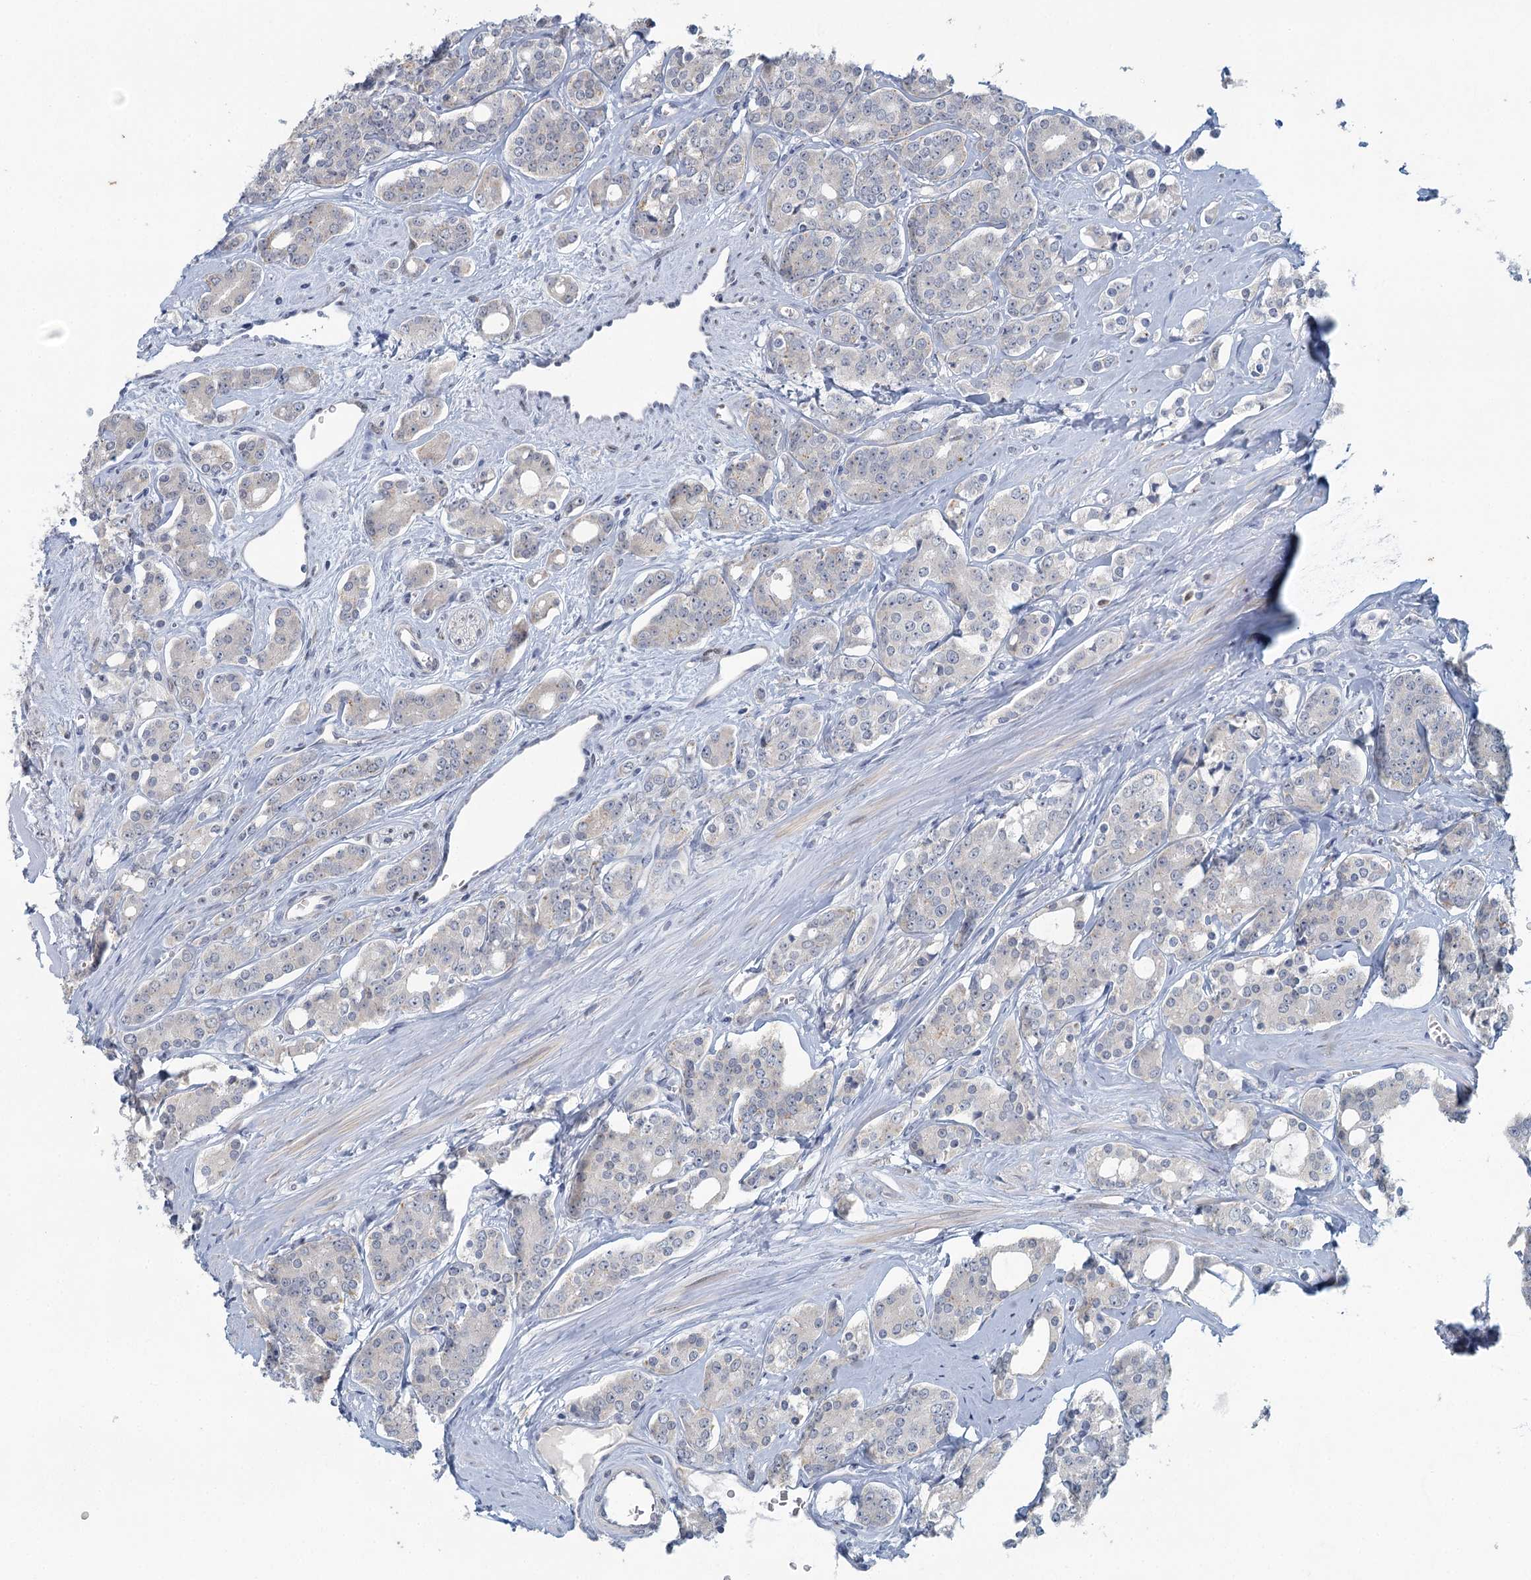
{"staining": {"intensity": "negative", "quantity": "none", "location": "none"}, "tissue": "prostate cancer", "cell_type": "Tumor cells", "image_type": "cancer", "snomed": [{"axis": "morphology", "description": "Adenocarcinoma, High grade"}, {"axis": "topography", "description": "Prostate"}], "caption": "Tumor cells are negative for brown protein staining in prostate cancer (adenocarcinoma (high-grade)). (Brightfield microscopy of DAB immunohistochemistry (IHC) at high magnification).", "gene": "MYO7B", "patient": {"sex": "male", "age": 62}}